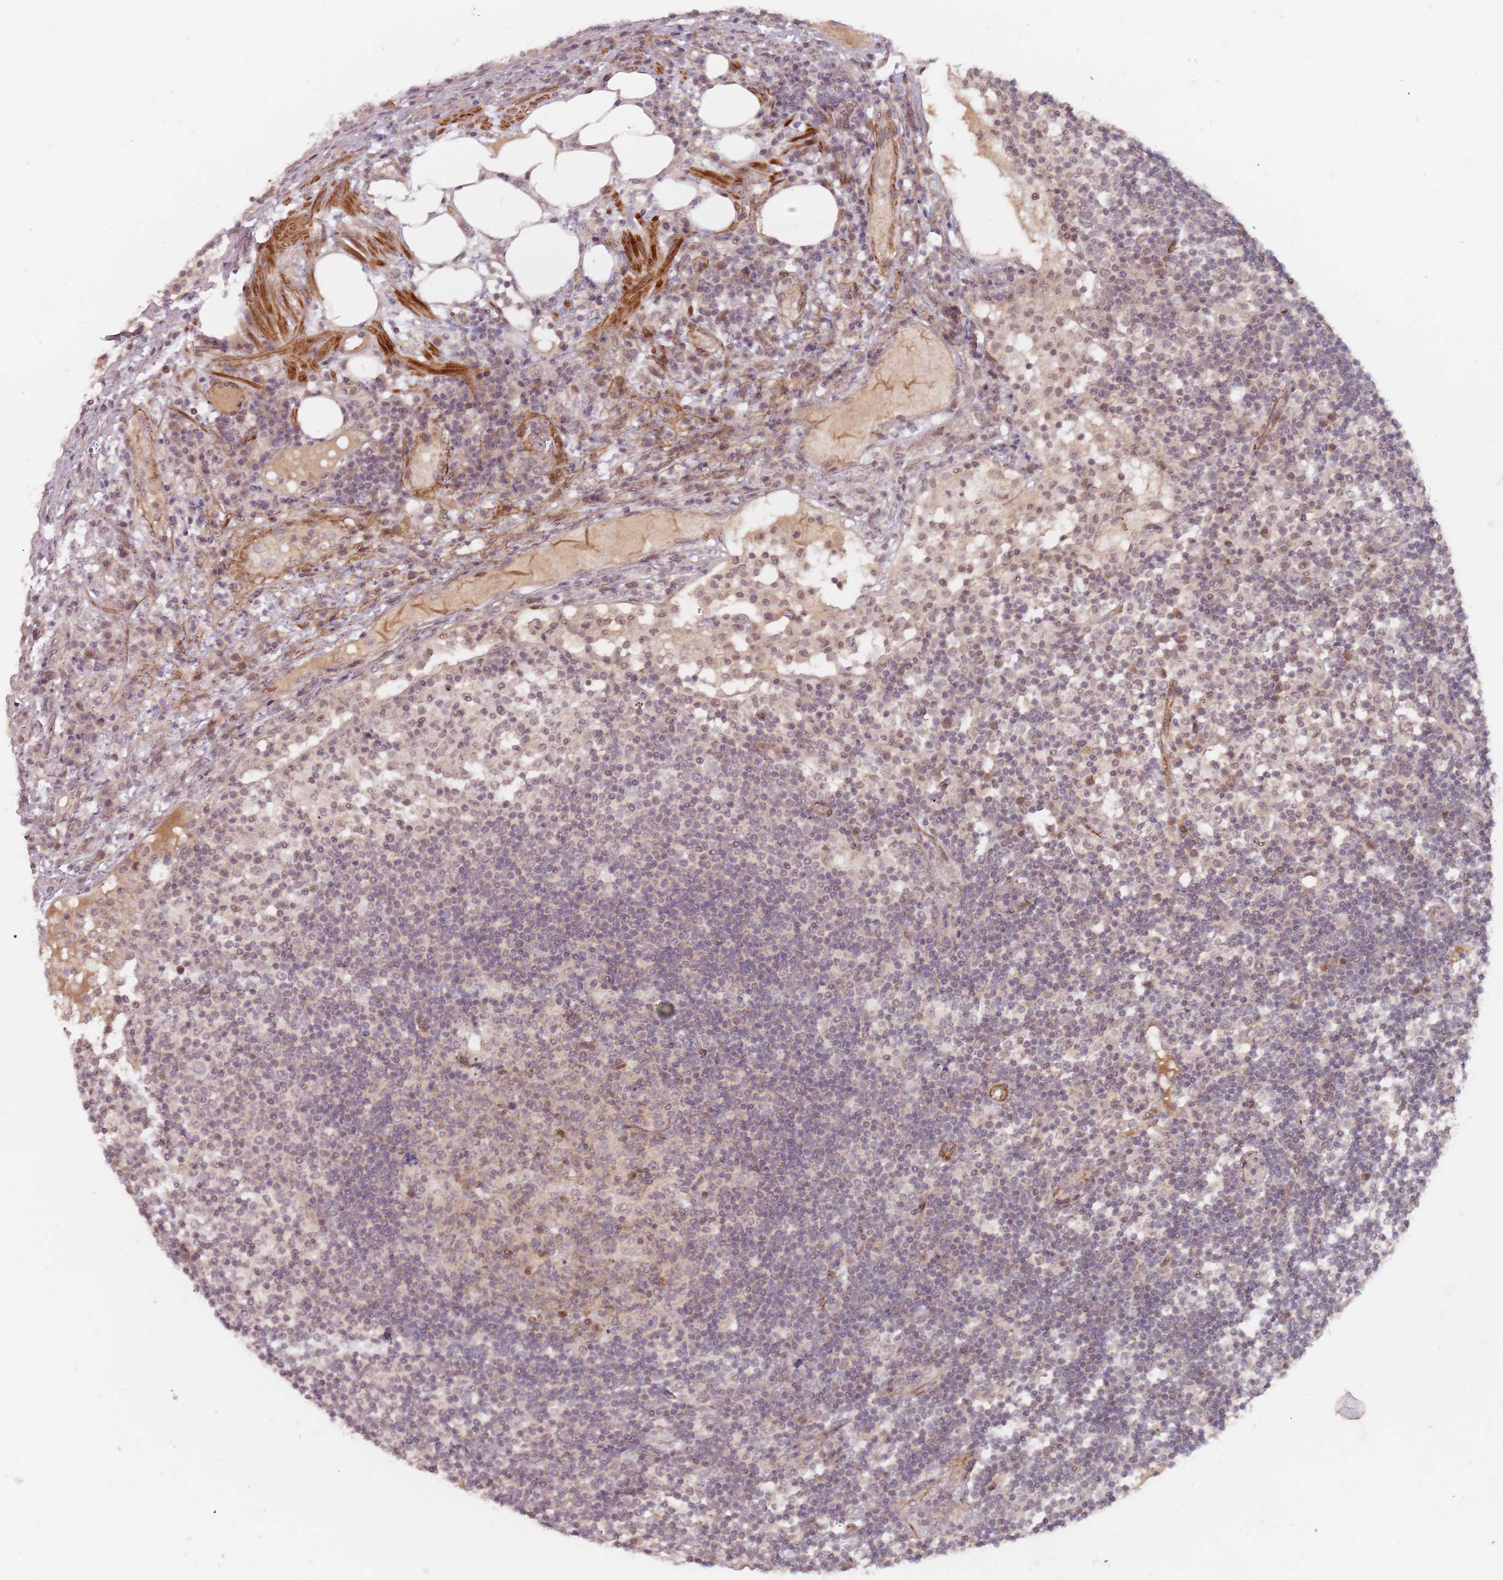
{"staining": {"intensity": "moderate", "quantity": "<25%", "location": "cytoplasmic/membranous,nuclear"}, "tissue": "lymph node", "cell_type": "Germinal center cells", "image_type": "normal", "snomed": [{"axis": "morphology", "description": "Normal tissue, NOS"}, {"axis": "topography", "description": "Lymph node"}], "caption": "Benign lymph node was stained to show a protein in brown. There is low levels of moderate cytoplasmic/membranous,nuclear expression in about <25% of germinal center cells. (Stains: DAB in brown, nuclei in blue, Microscopy: brightfield microscopy at high magnification).", "gene": "RPS6KA2", "patient": {"sex": "female", "age": 53}}